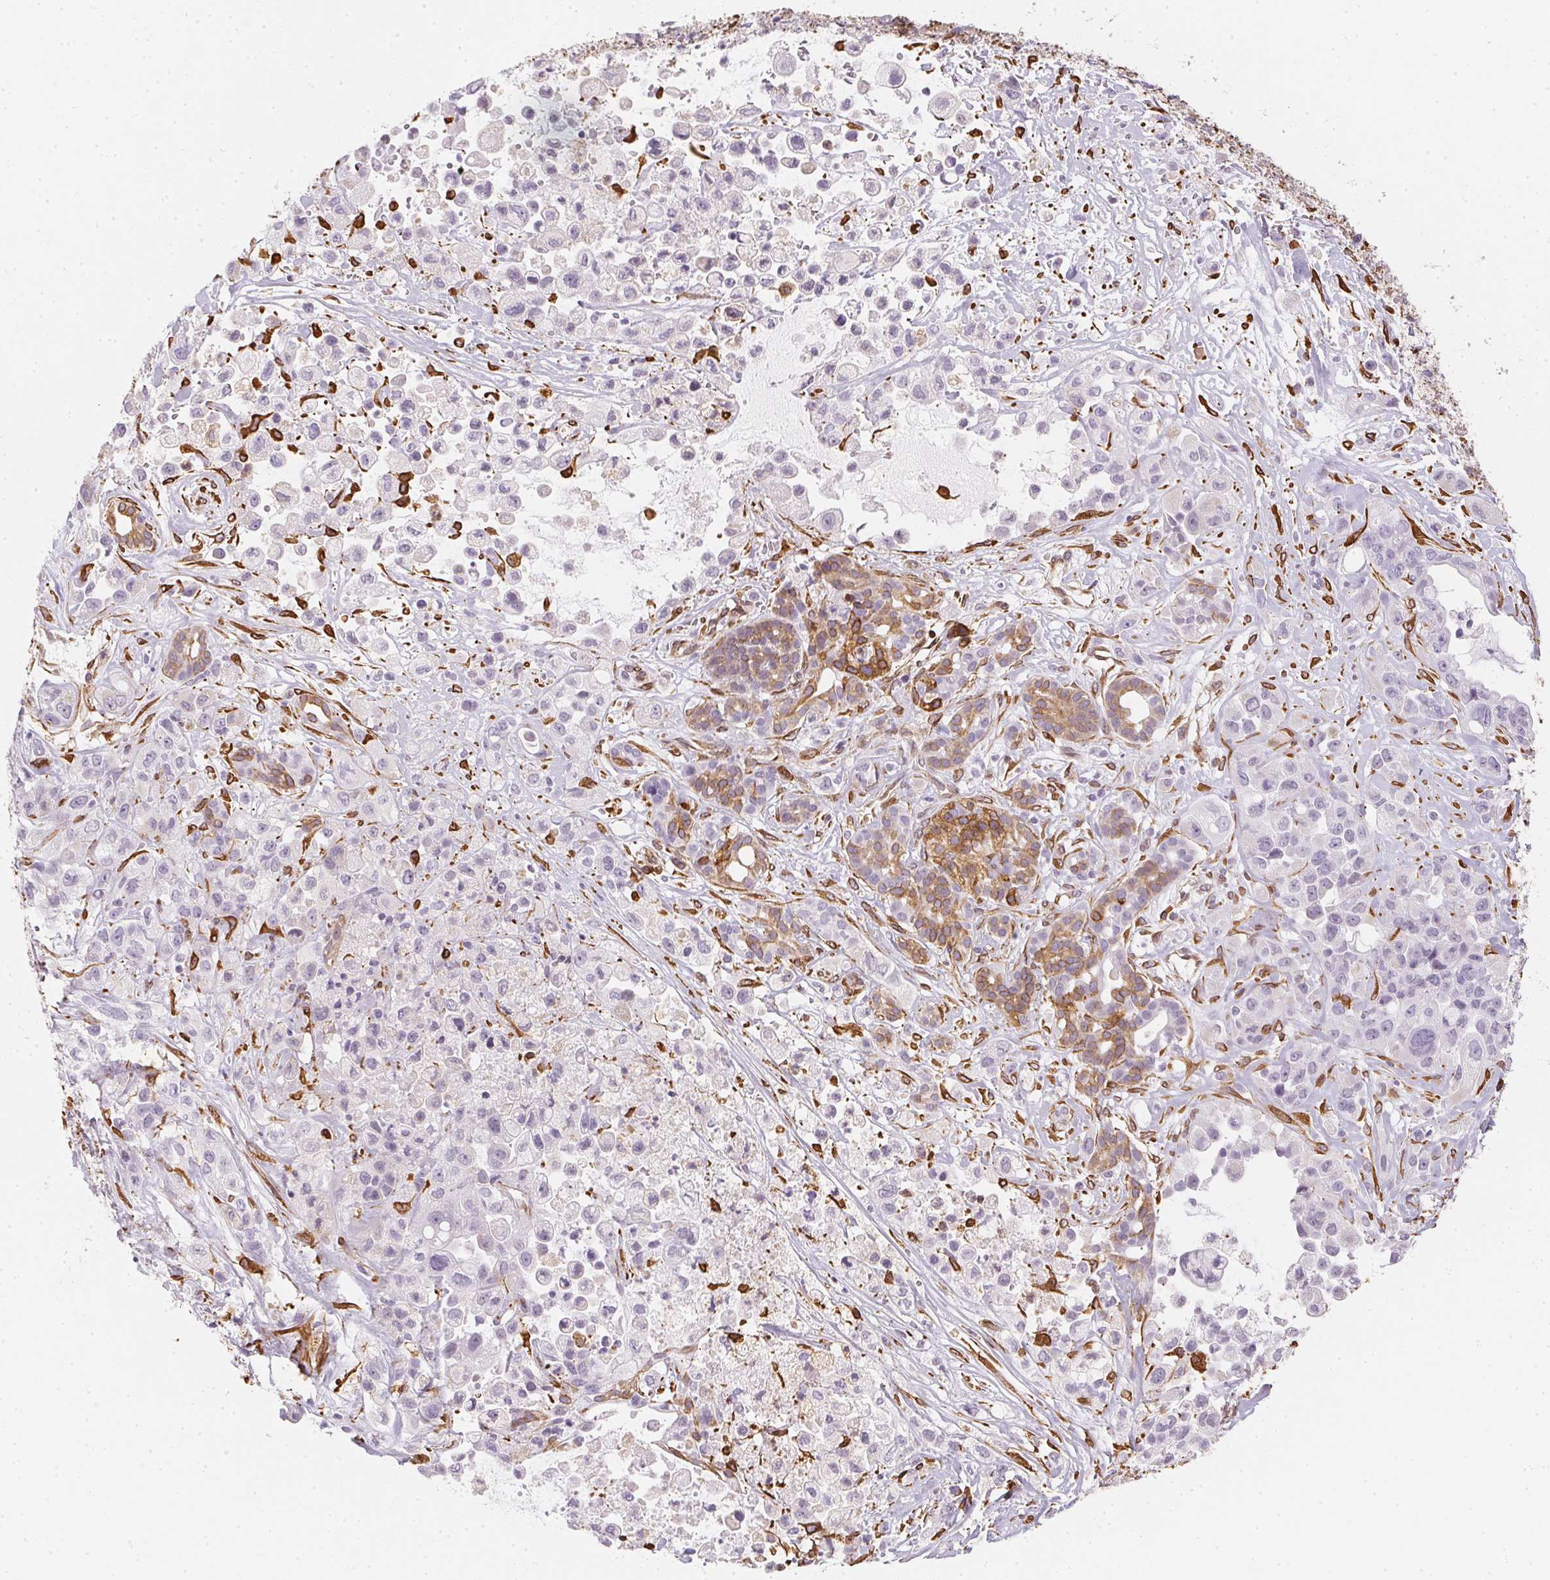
{"staining": {"intensity": "moderate", "quantity": "<25%", "location": "cytoplasmic/membranous"}, "tissue": "pancreatic cancer", "cell_type": "Tumor cells", "image_type": "cancer", "snomed": [{"axis": "morphology", "description": "Adenocarcinoma, NOS"}, {"axis": "topography", "description": "Pancreas"}], "caption": "There is low levels of moderate cytoplasmic/membranous positivity in tumor cells of pancreatic cancer (adenocarcinoma), as demonstrated by immunohistochemical staining (brown color).", "gene": "RSBN1", "patient": {"sex": "male", "age": 44}}